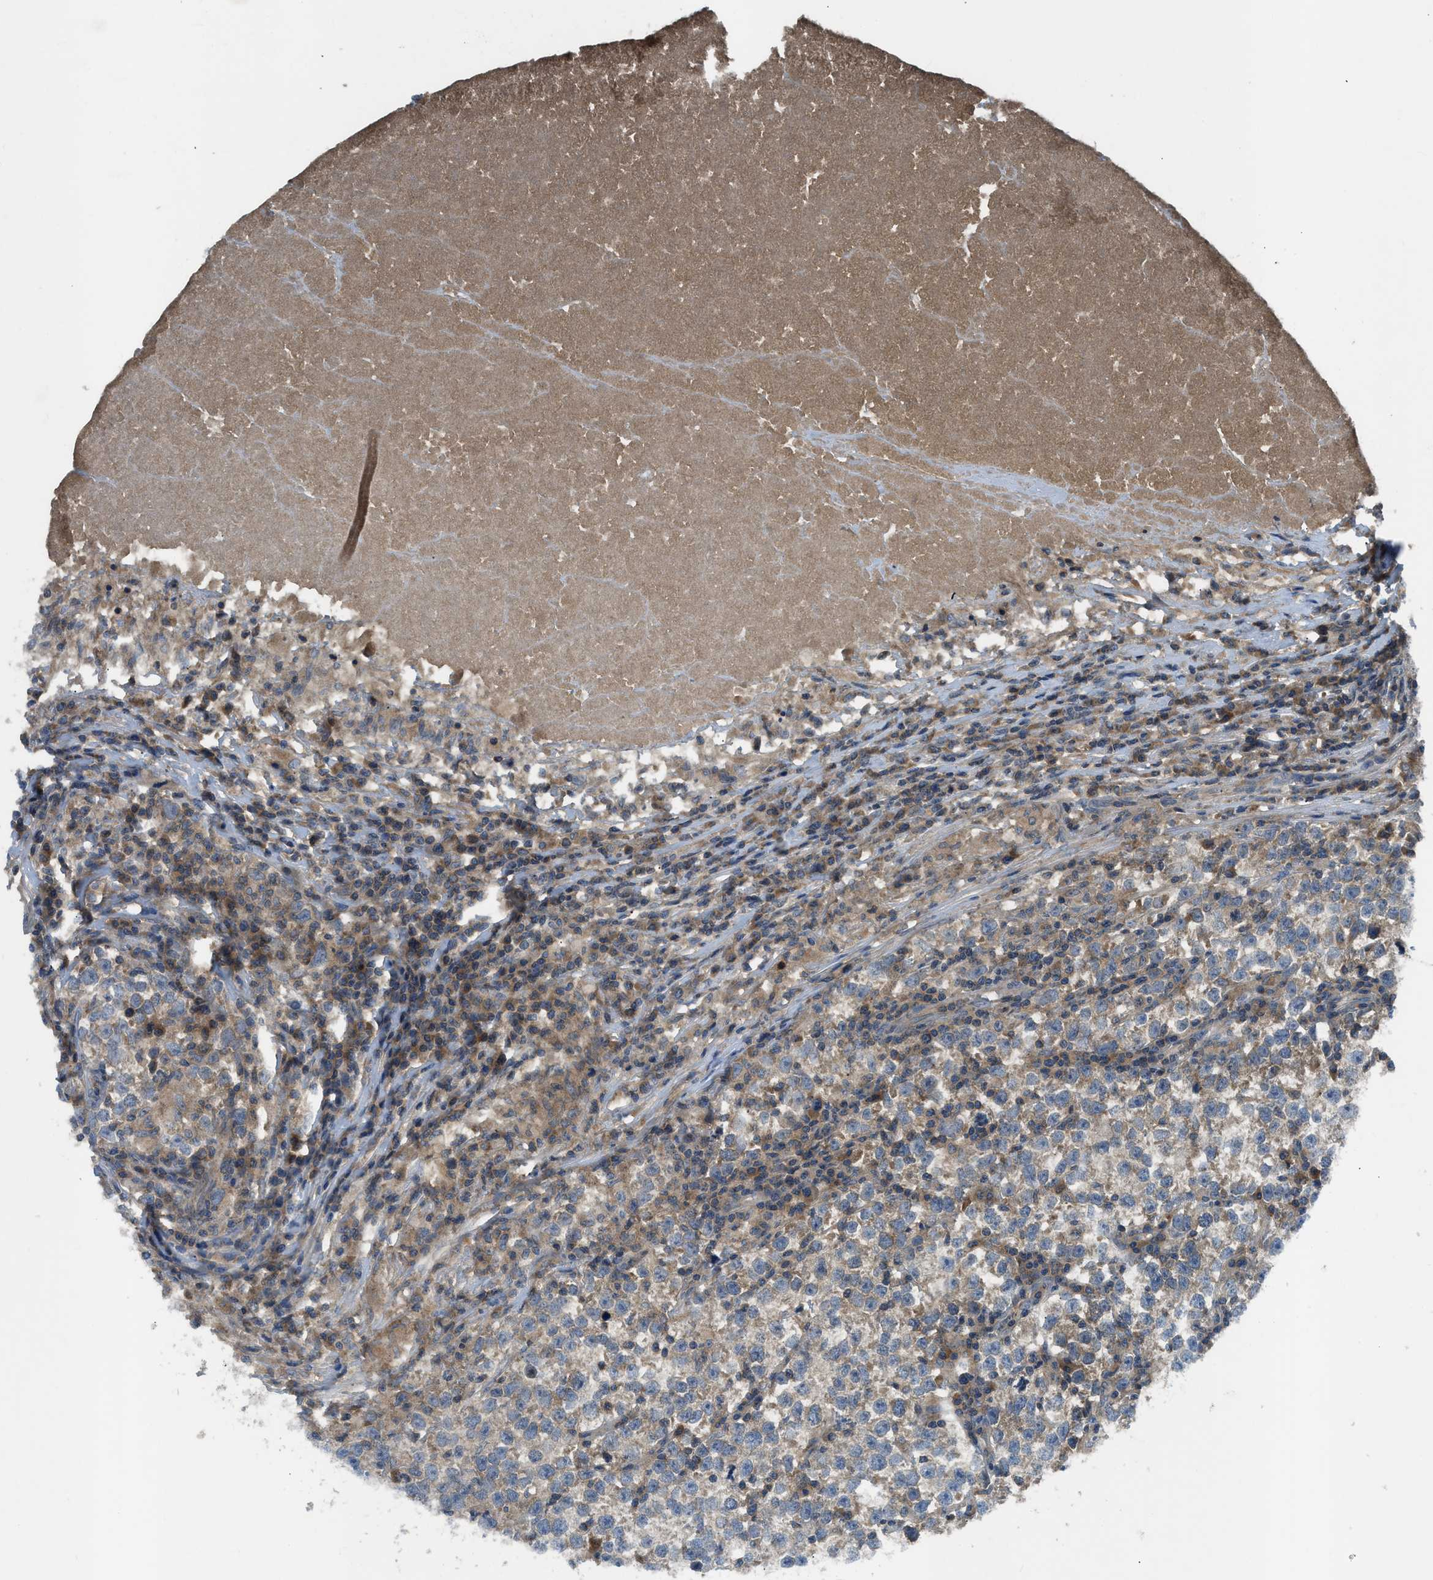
{"staining": {"intensity": "moderate", "quantity": "25%-75%", "location": "cytoplasmic/membranous"}, "tissue": "testis cancer", "cell_type": "Tumor cells", "image_type": "cancer", "snomed": [{"axis": "morphology", "description": "Normal tissue, NOS"}, {"axis": "morphology", "description": "Seminoma, NOS"}, {"axis": "topography", "description": "Testis"}], "caption": "Immunohistochemical staining of seminoma (testis) exhibits medium levels of moderate cytoplasmic/membranous protein expression in approximately 25%-75% of tumor cells.", "gene": "PAFAH2", "patient": {"sex": "male", "age": 43}}